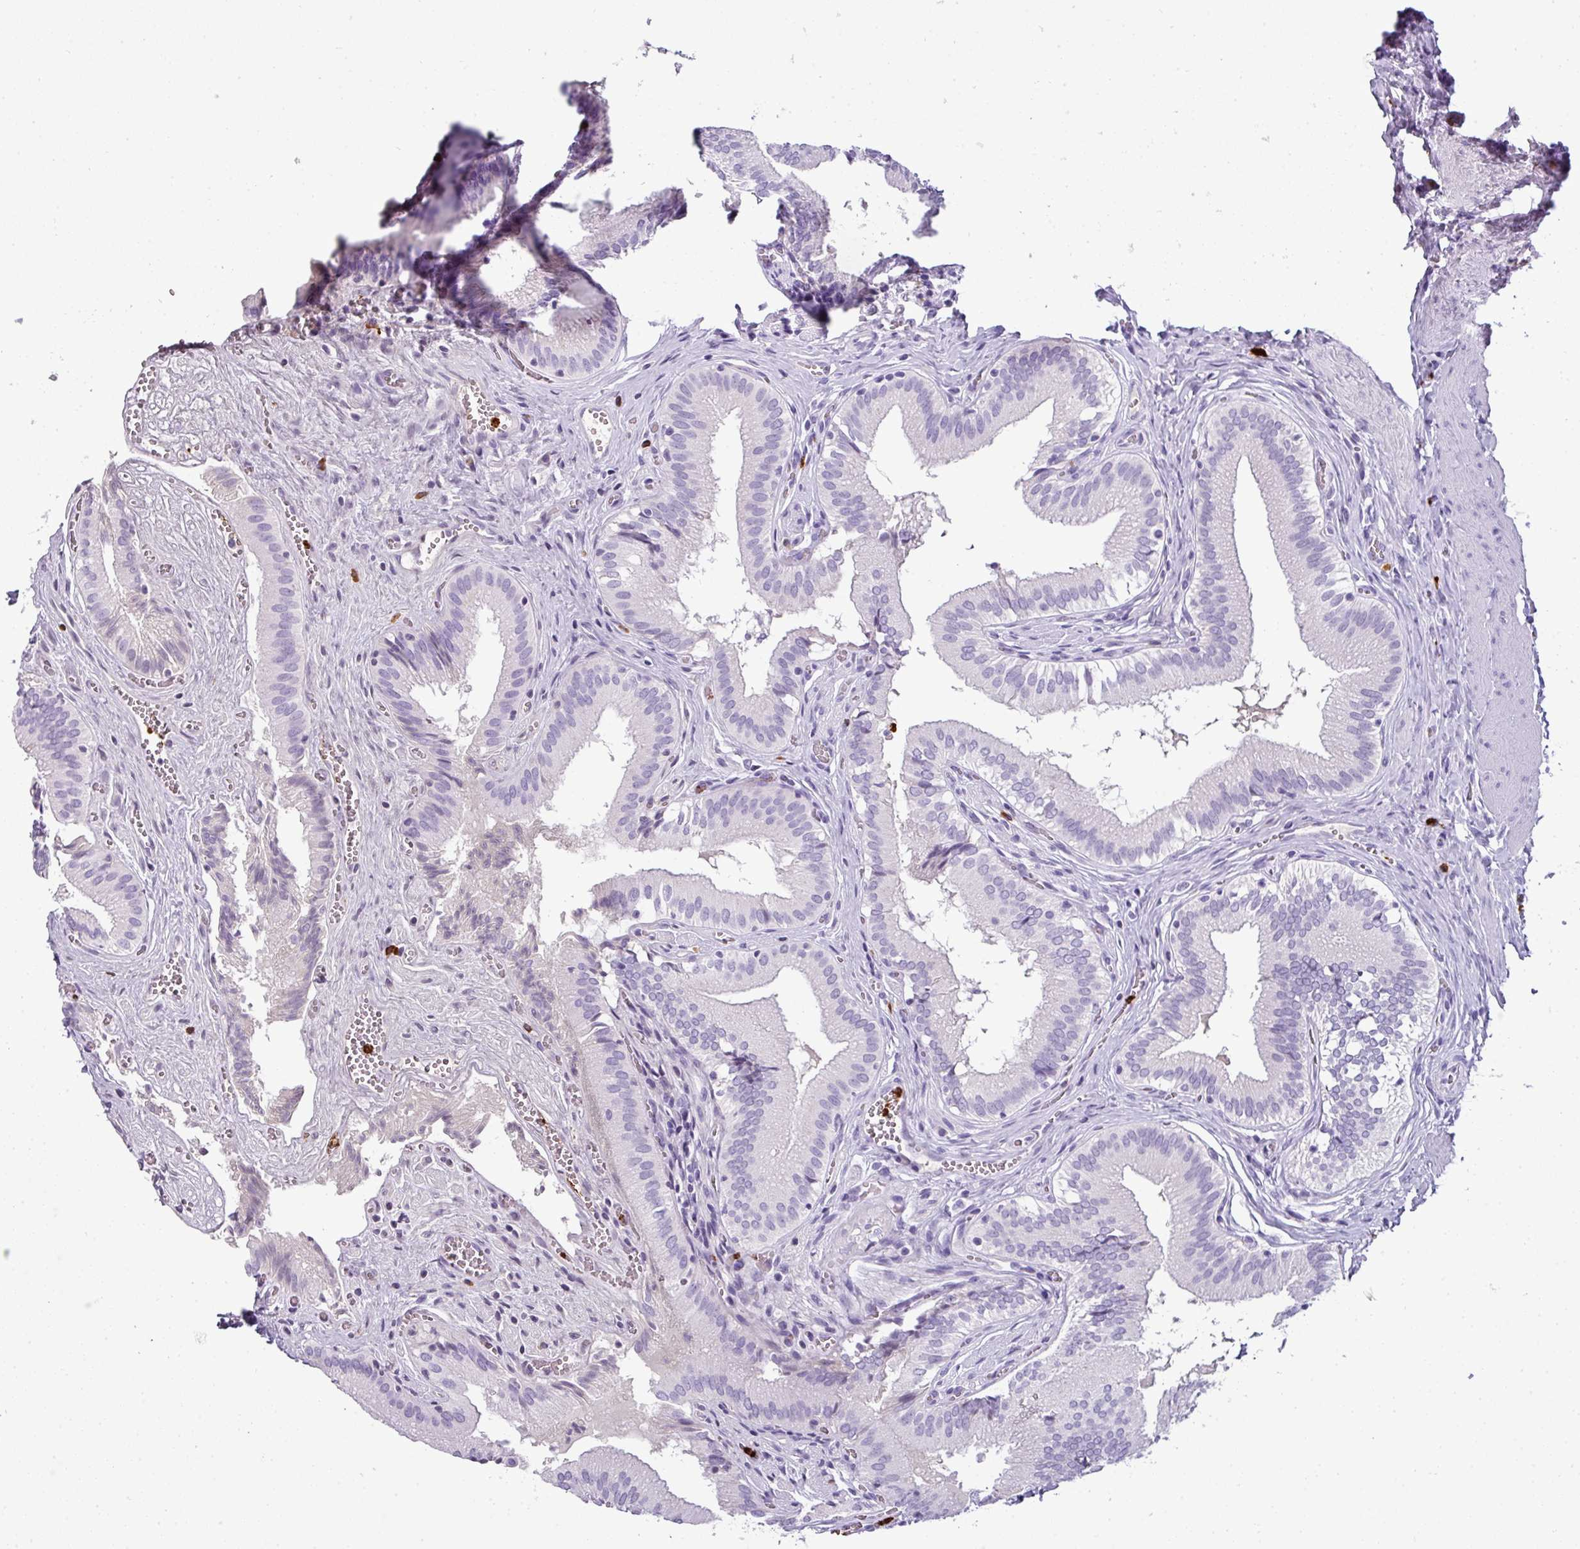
{"staining": {"intensity": "negative", "quantity": "none", "location": "none"}, "tissue": "gallbladder", "cell_type": "Glandular cells", "image_type": "normal", "snomed": [{"axis": "morphology", "description": "Normal tissue, NOS"}, {"axis": "topography", "description": "Gallbladder"}, {"axis": "topography", "description": "Peripheral nerve tissue"}], "caption": "Immunohistochemical staining of unremarkable gallbladder shows no significant positivity in glandular cells.", "gene": "CTSG", "patient": {"sex": "male", "age": 17}}